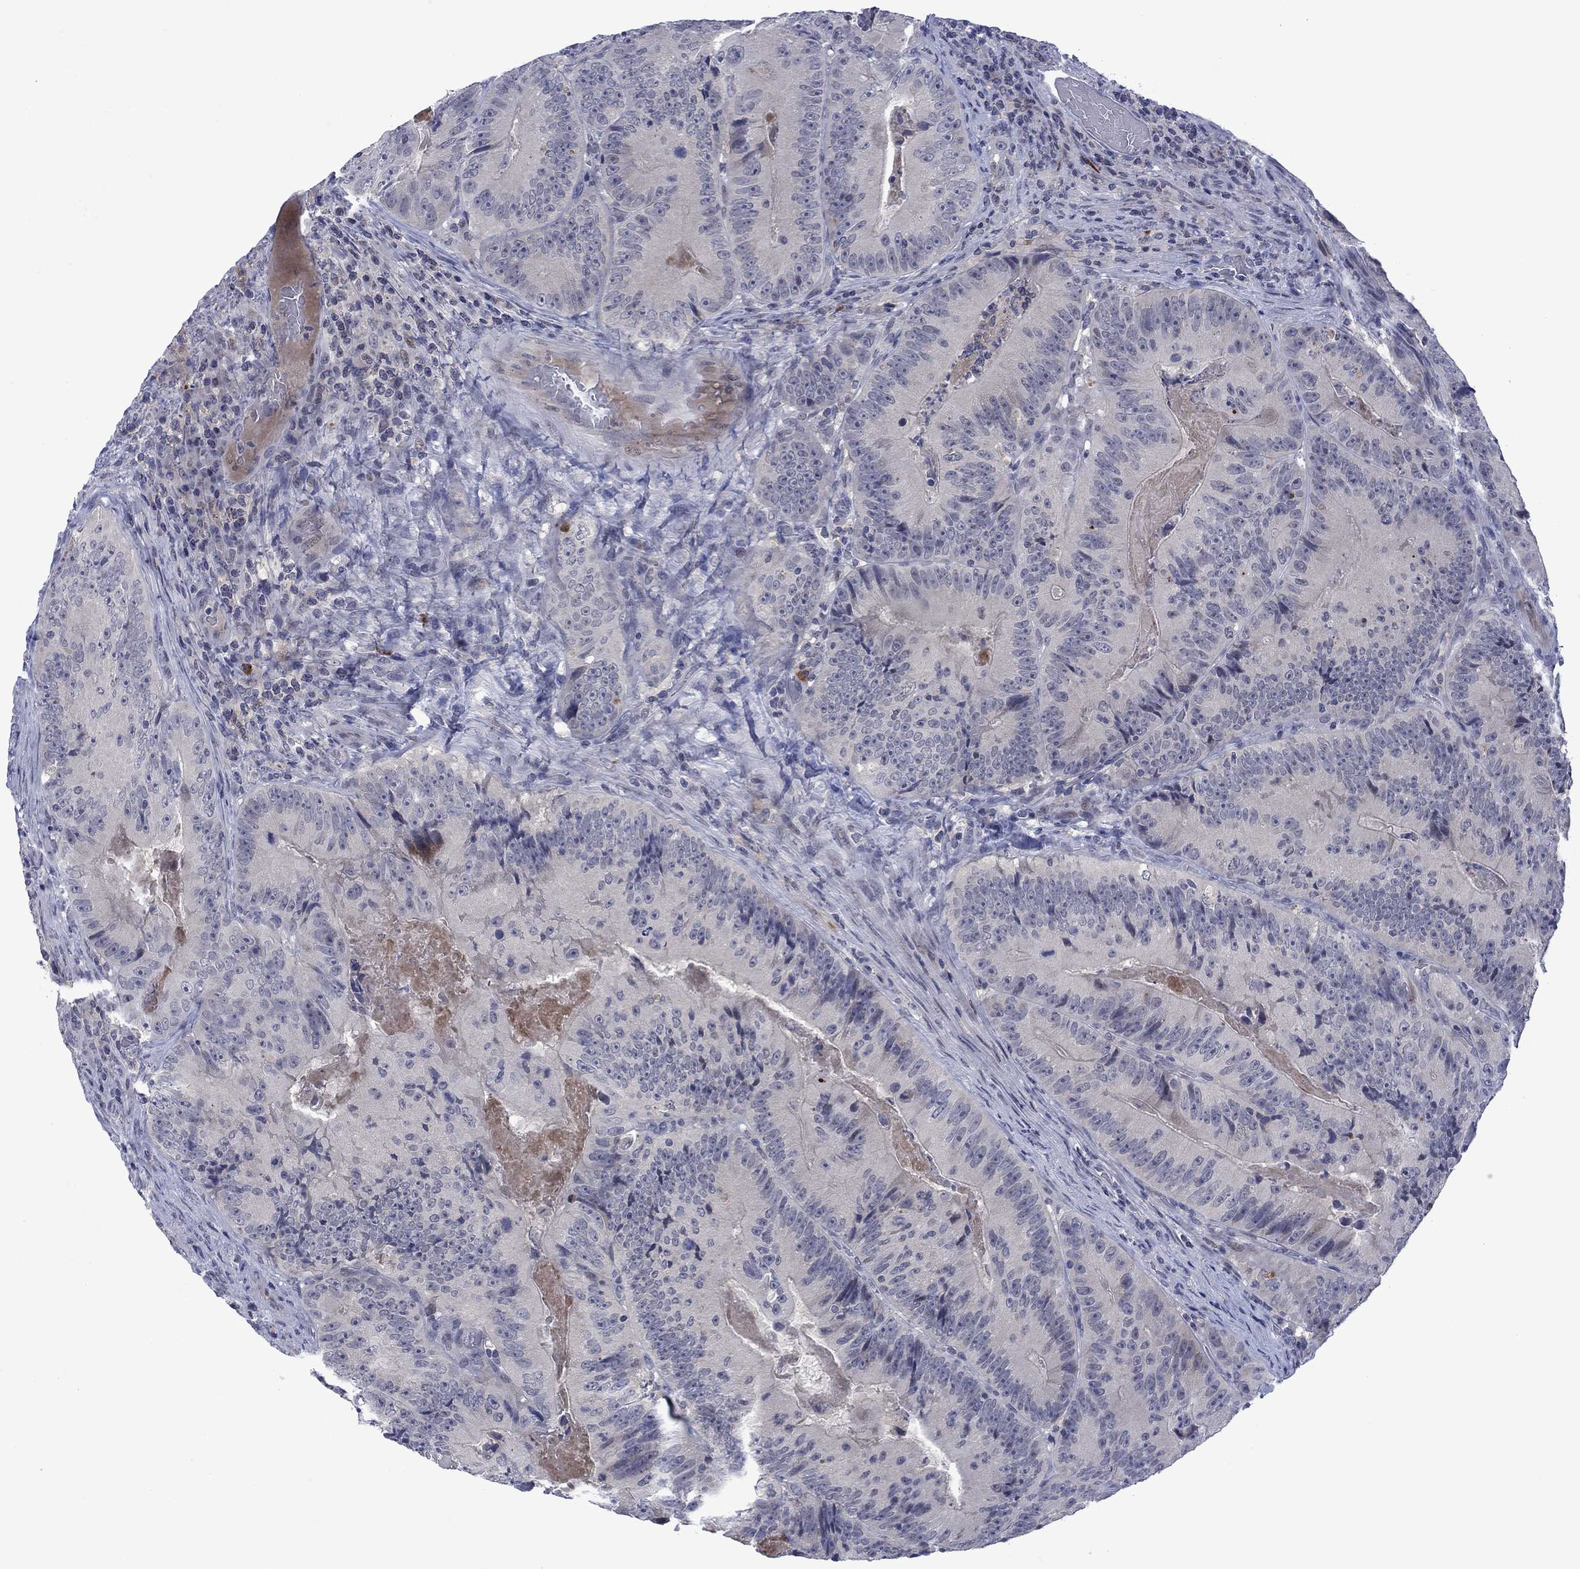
{"staining": {"intensity": "negative", "quantity": "none", "location": "none"}, "tissue": "colorectal cancer", "cell_type": "Tumor cells", "image_type": "cancer", "snomed": [{"axis": "morphology", "description": "Adenocarcinoma, NOS"}, {"axis": "topography", "description": "Colon"}], "caption": "Immunohistochemistry image of human colorectal adenocarcinoma stained for a protein (brown), which reveals no staining in tumor cells. (DAB (3,3'-diaminobenzidine) immunohistochemistry, high magnification).", "gene": "AGL", "patient": {"sex": "female", "age": 86}}